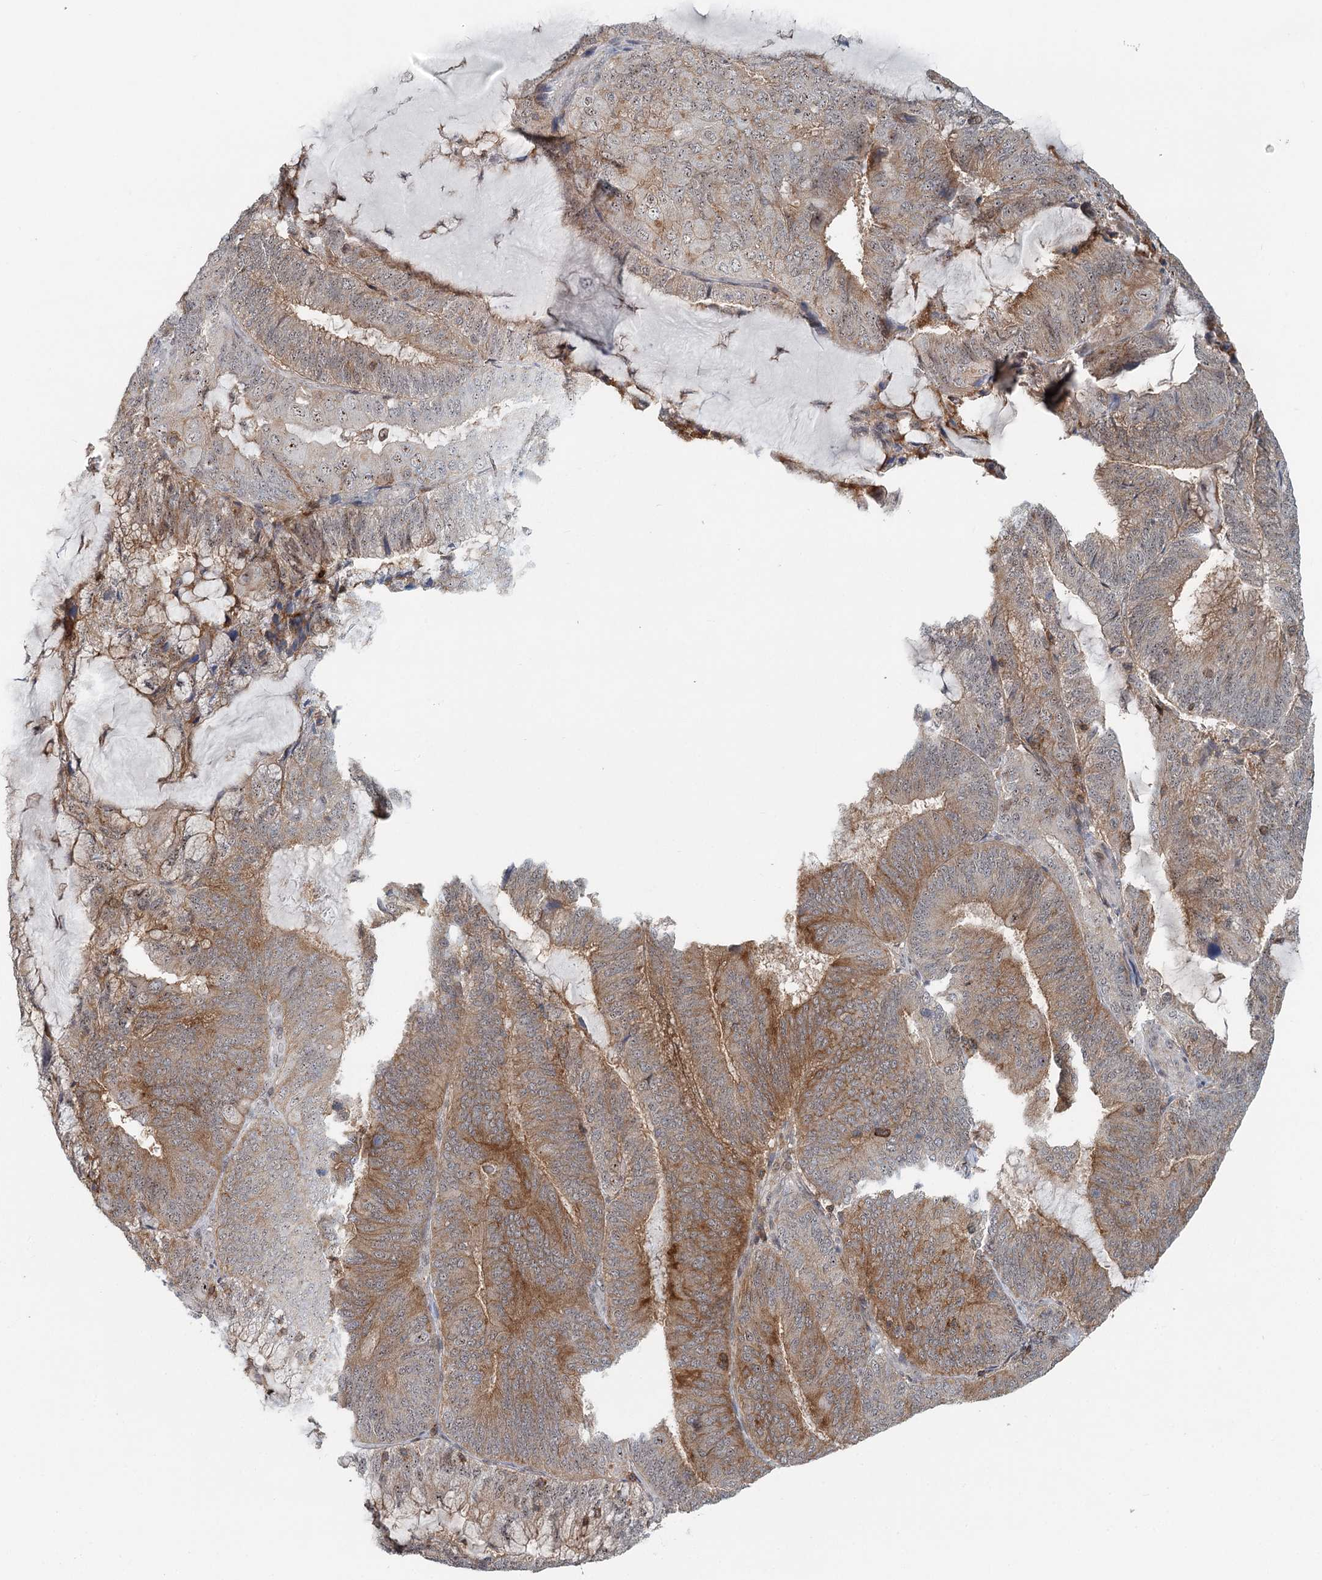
{"staining": {"intensity": "moderate", "quantity": "25%-75%", "location": "cytoplasmic/membranous,nuclear"}, "tissue": "endometrial cancer", "cell_type": "Tumor cells", "image_type": "cancer", "snomed": [{"axis": "morphology", "description": "Adenocarcinoma, NOS"}, {"axis": "topography", "description": "Endometrium"}], "caption": "Immunohistochemistry (IHC) of human endometrial cancer displays medium levels of moderate cytoplasmic/membranous and nuclear positivity in approximately 25%-75% of tumor cells.", "gene": "CDC42SE2", "patient": {"sex": "female", "age": 81}}